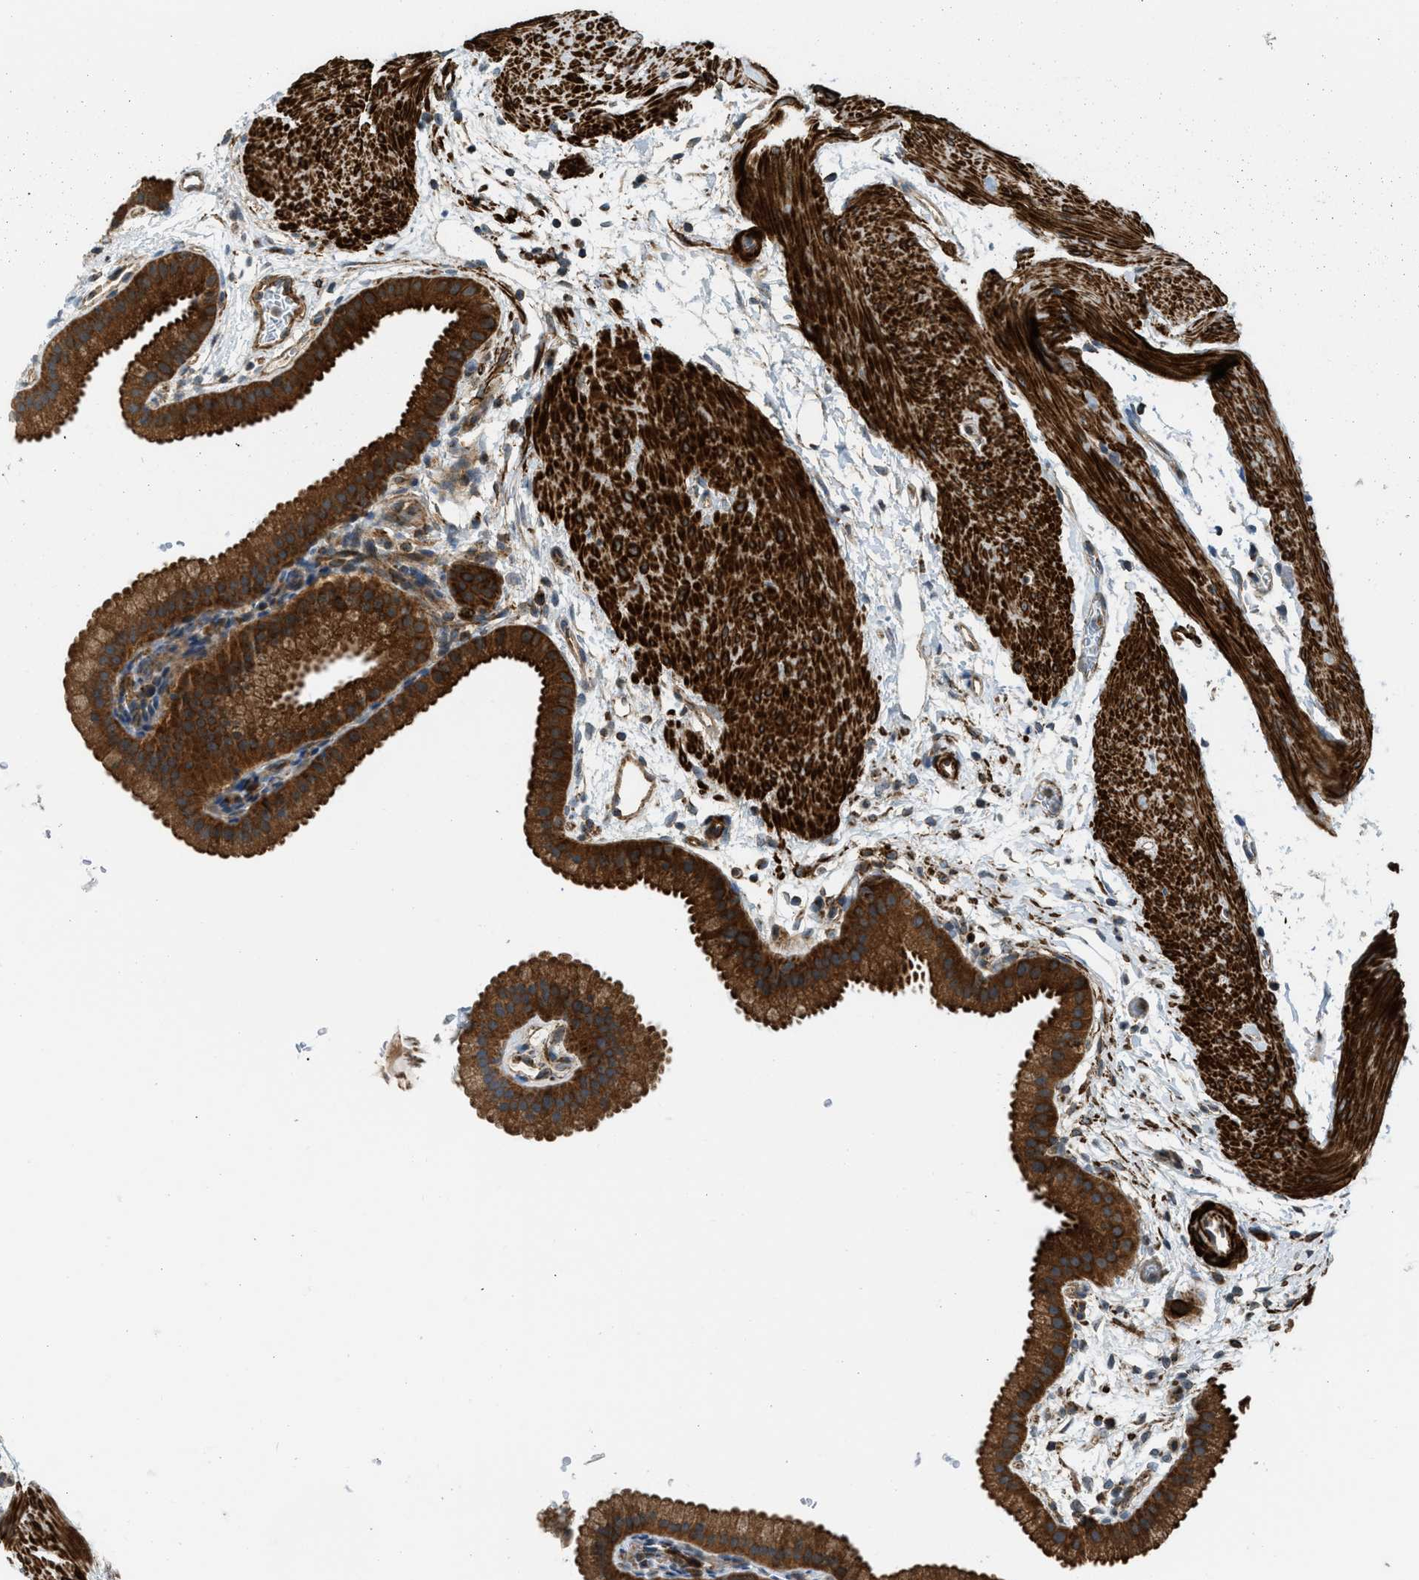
{"staining": {"intensity": "strong", "quantity": ">75%", "location": "cytoplasmic/membranous"}, "tissue": "gallbladder", "cell_type": "Glandular cells", "image_type": "normal", "snomed": [{"axis": "morphology", "description": "Normal tissue, NOS"}, {"axis": "topography", "description": "Gallbladder"}], "caption": "Protein positivity by immunohistochemistry (IHC) reveals strong cytoplasmic/membranous staining in approximately >75% of glandular cells in unremarkable gallbladder.", "gene": "SESN2", "patient": {"sex": "female", "age": 64}}